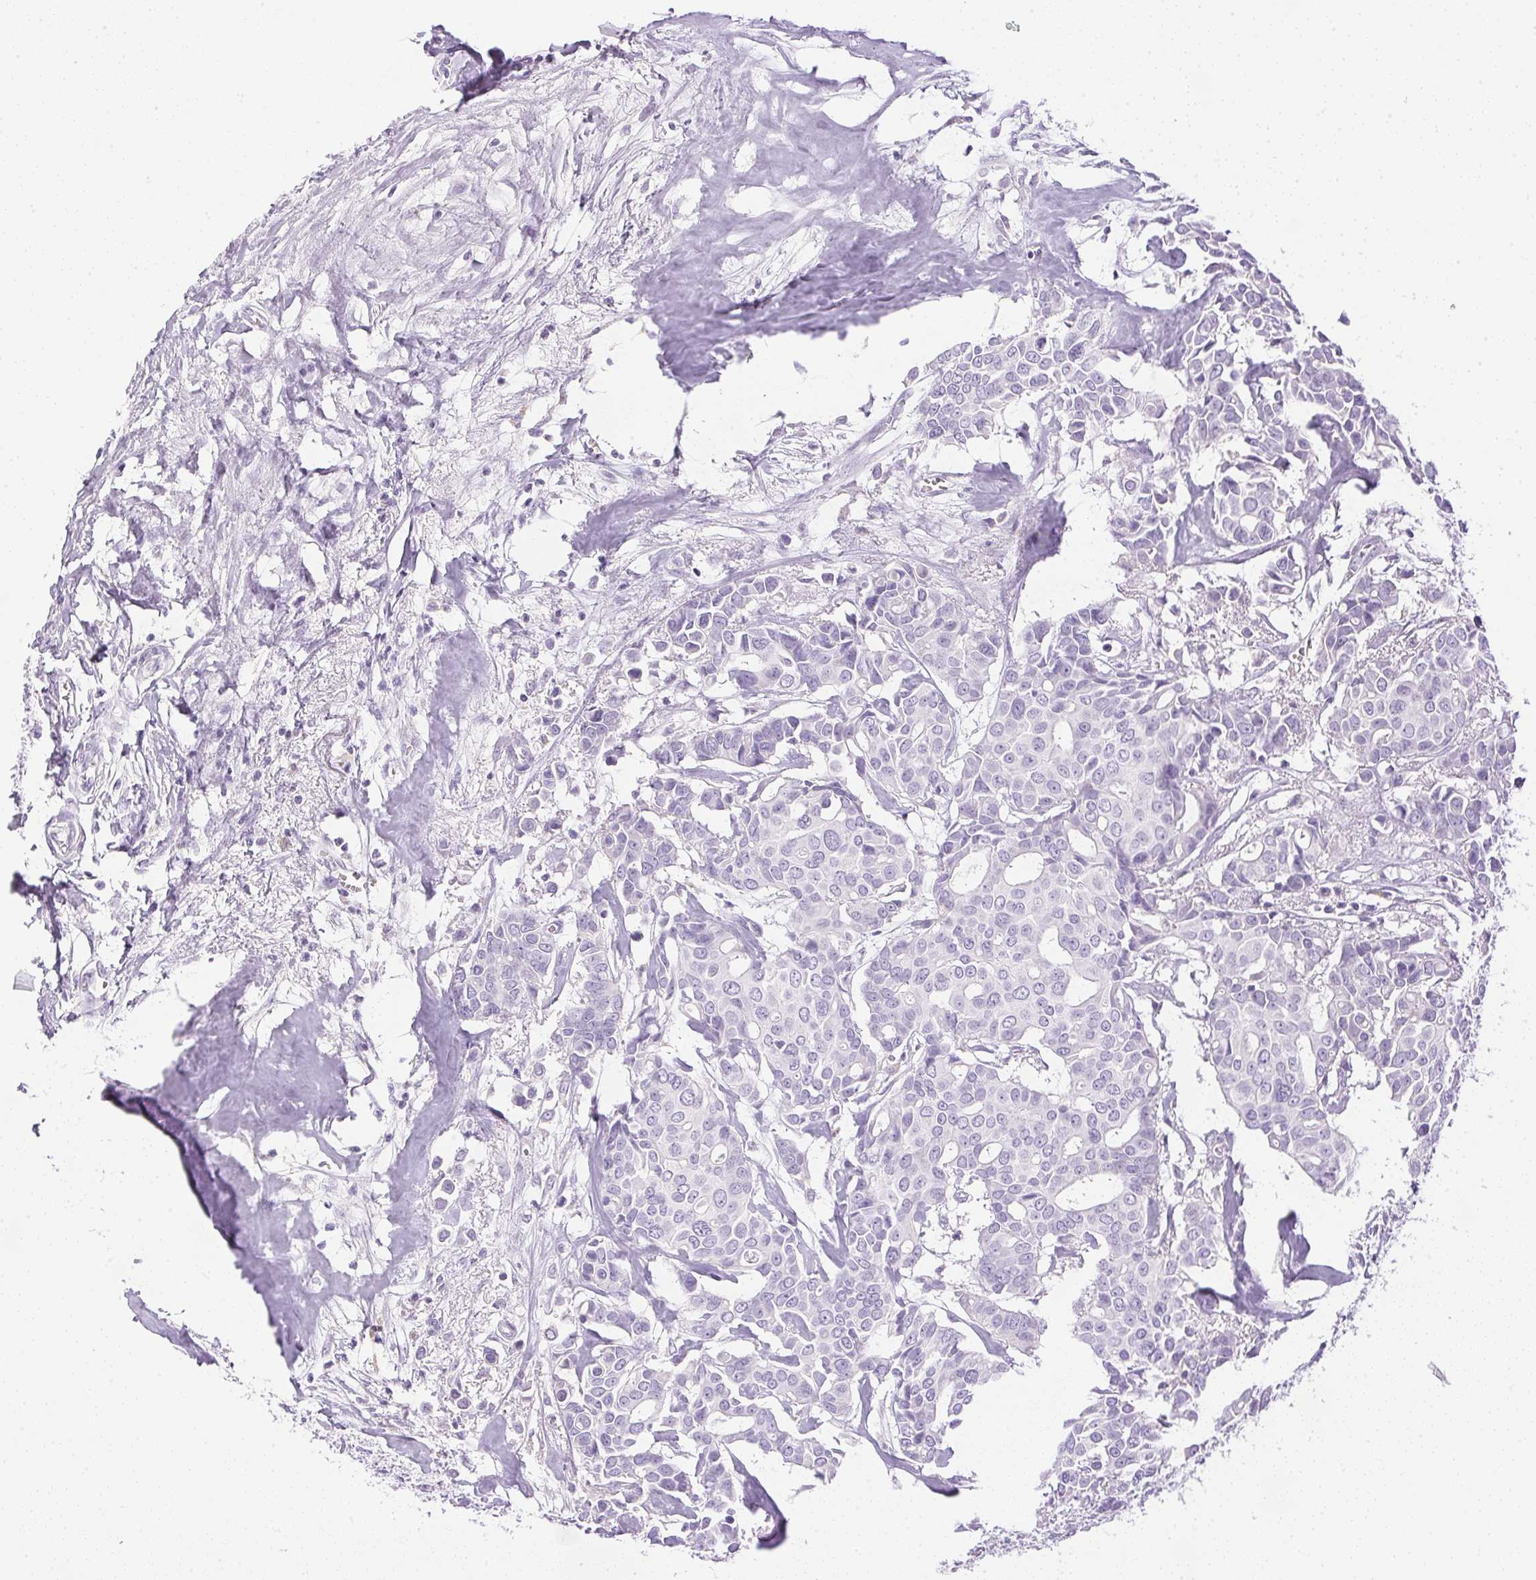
{"staining": {"intensity": "negative", "quantity": "none", "location": "none"}, "tissue": "breast cancer", "cell_type": "Tumor cells", "image_type": "cancer", "snomed": [{"axis": "morphology", "description": "Duct carcinoma"}, {"axis": "topography", "description": "Breast"}], "caption": "High power microscopy histopathology image of an immunohistochemistry micrograph of breast infiltrating ductal carcinoma, revealing no significant positivity in tumor cells.", "gene": "ATP6V1G3", "patient": {"sex": "female", "age": 54}}